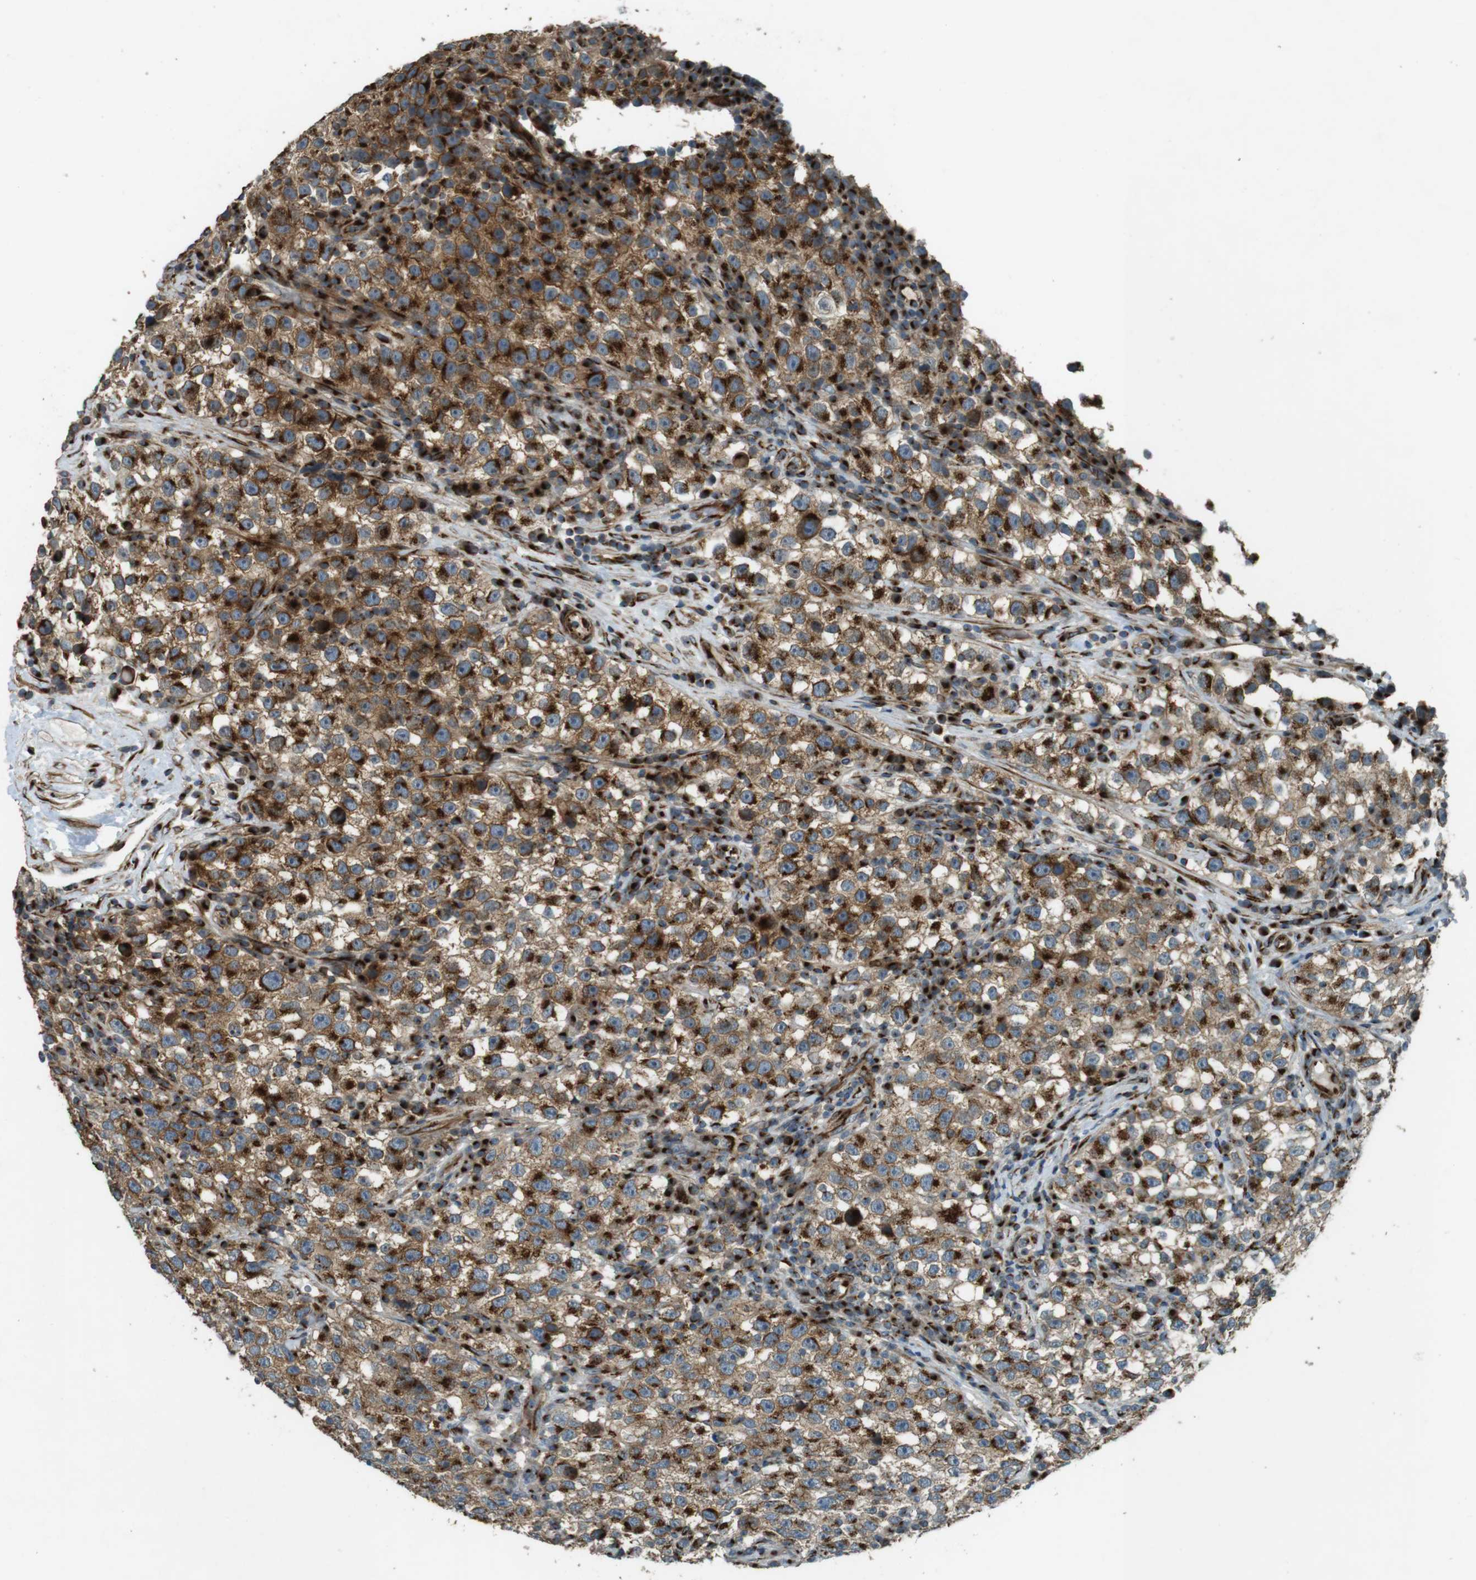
{"staining": {"intensity": "strong", "quantity": ">75%", "location": "cytoplasmic/membranous"}, "tissue": "testis cancer", "cell_type": "Tumor cells", "image_type": "cancer", "snomed": [{"axis": "morphology", "description": "Seminoma, NOS"}, {"axis": "topography", "description": "Testis"}], "caption": "A high amount of strong cytoplasmic/membranous expression is present in approximately >75% of tumor cells in testis seminoma tissue.", "gene": "TMEM115", "patient": {"sex": "male", "age": 22}}